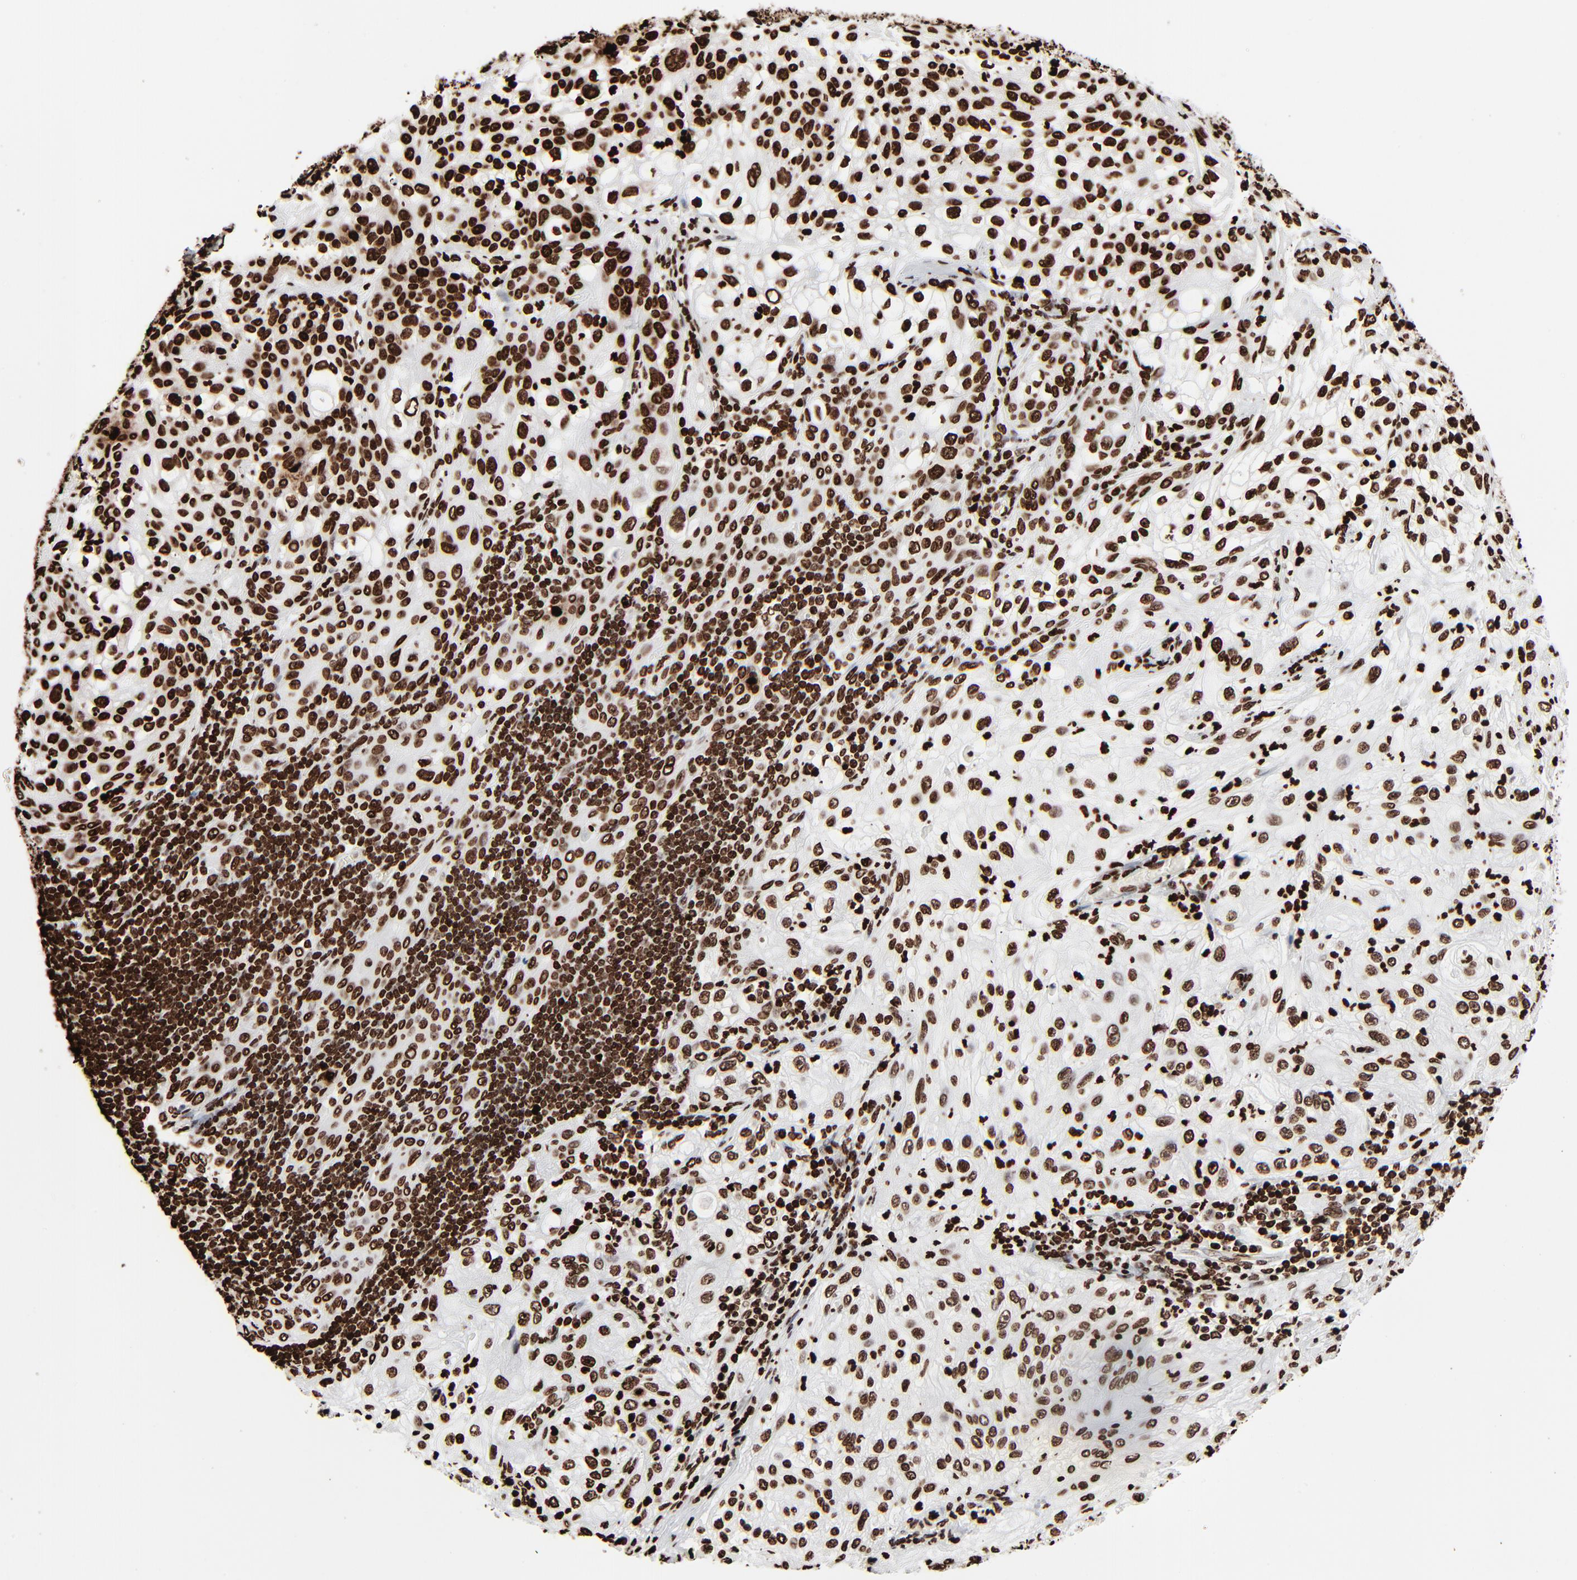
{"staining": {"intensity": "strong", "quantity": ">75%", "location": "nuclear"}, "tissue": "lung cancer", "cell_type": "Tumor cells", "image_type": "cancer", "snomed": [{"axis": "morphology", "description": "Inflammation, NOS"}, {"axis": "morphology", "description": "Squamous cell carcinoma, NOS"}, {"axis": "topography", "description": "Lymph node"}, {"axis": "topography", "description": "Soft tissue"}, {"axis": "topography", "description": "Lung"}], "caption": "A high amount of strong nuclear expression is present in about >75% of tumor cells in squamous cell carcinoma (lung) tissue.", "gene": "H3-4", "patient": {"sex": "male", "age": 66}}